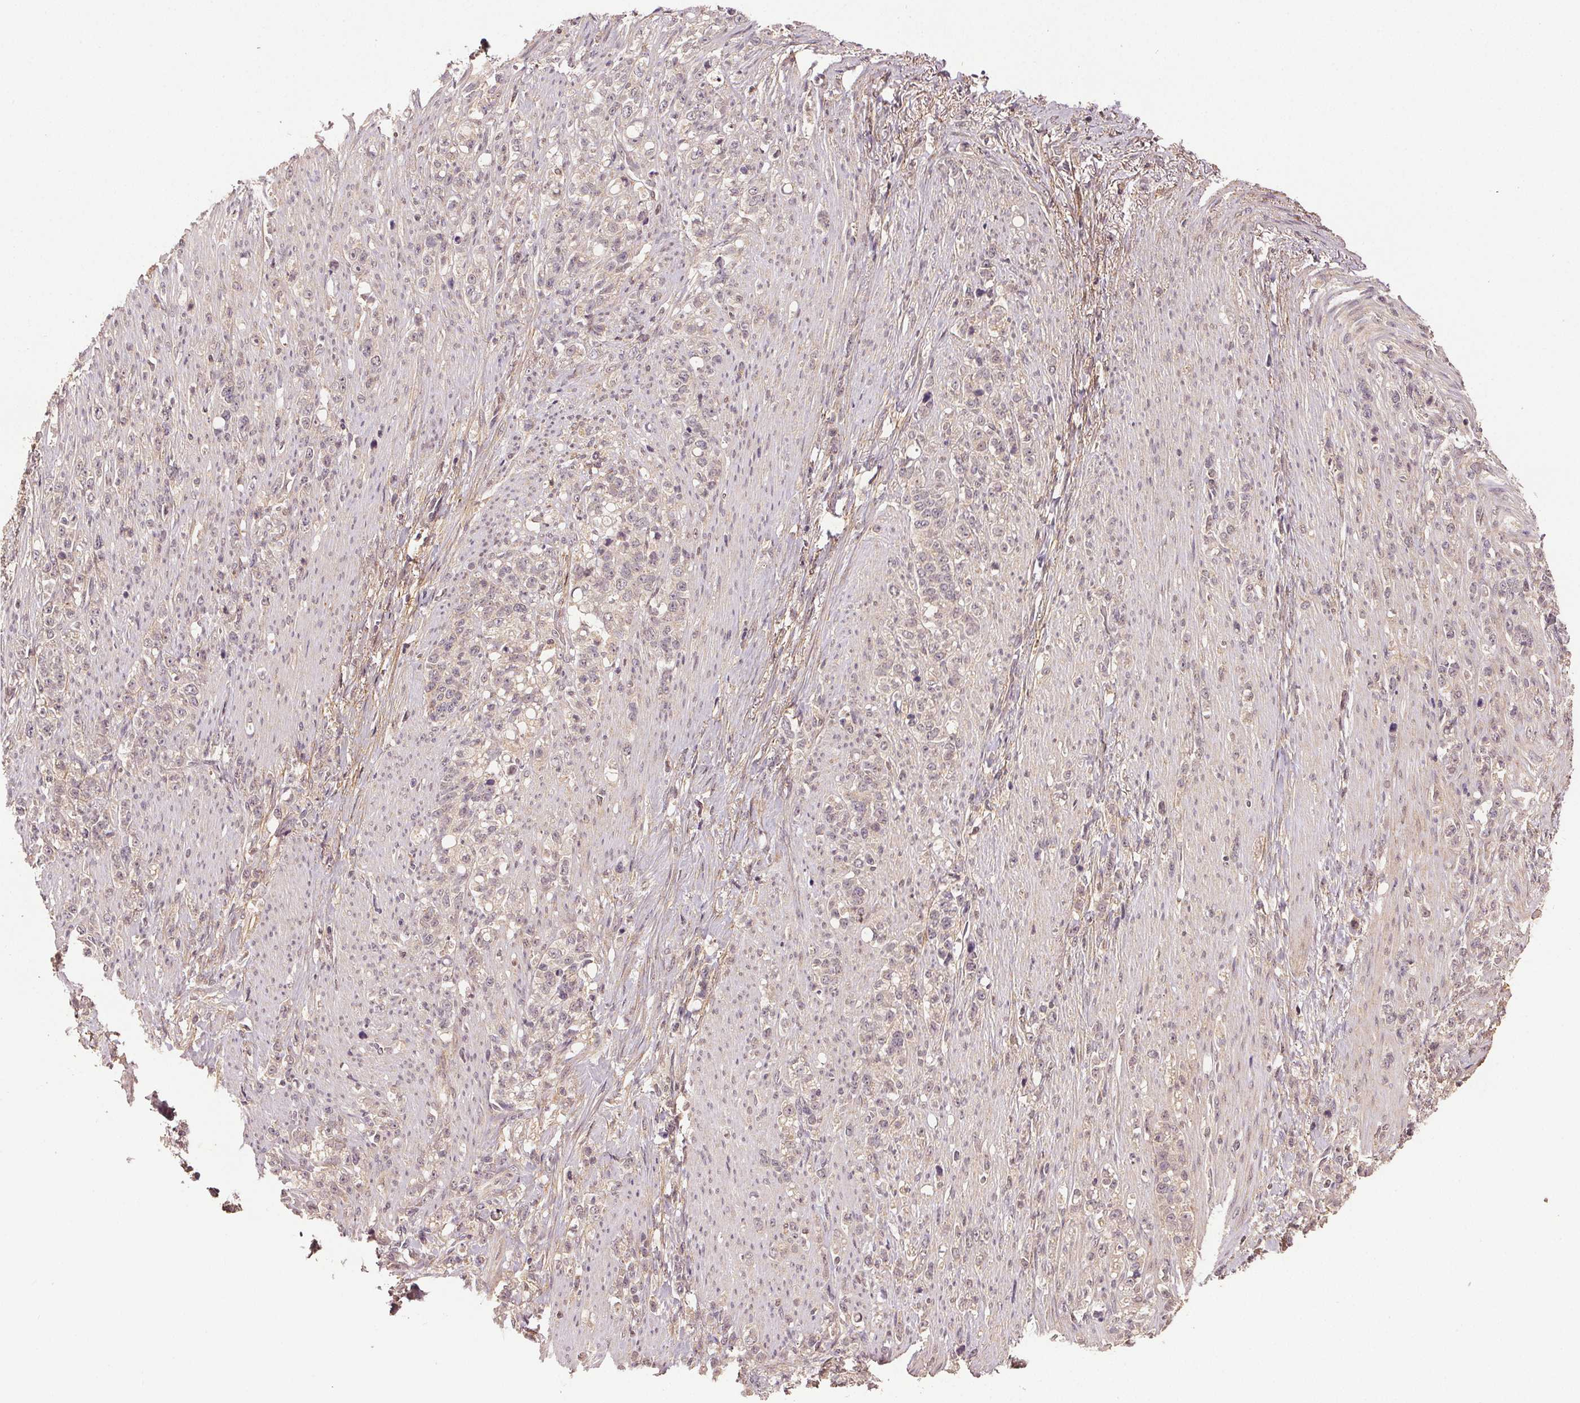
{"staining": {"intensity": "negative", "quantity": "none", "location": "none"}, "tissue": "stomach cancer", "cell_type": "Tumor cells", "image_type": "cancer", "snomed": [{"axis": "morphology", "description": "Adenocarcinoma, NOS"}, {"axis": "topography", "description": "Stomach, lower"}], "caption": "Immunohistochemistry (IHC) photomicrograph of neoplastic tissue: stomach cancer stained with DAB exhibits no significant protein positivity in tumor cells.", "gene": "EPHB3", "patient": {"sex": "male", "age": 88}}